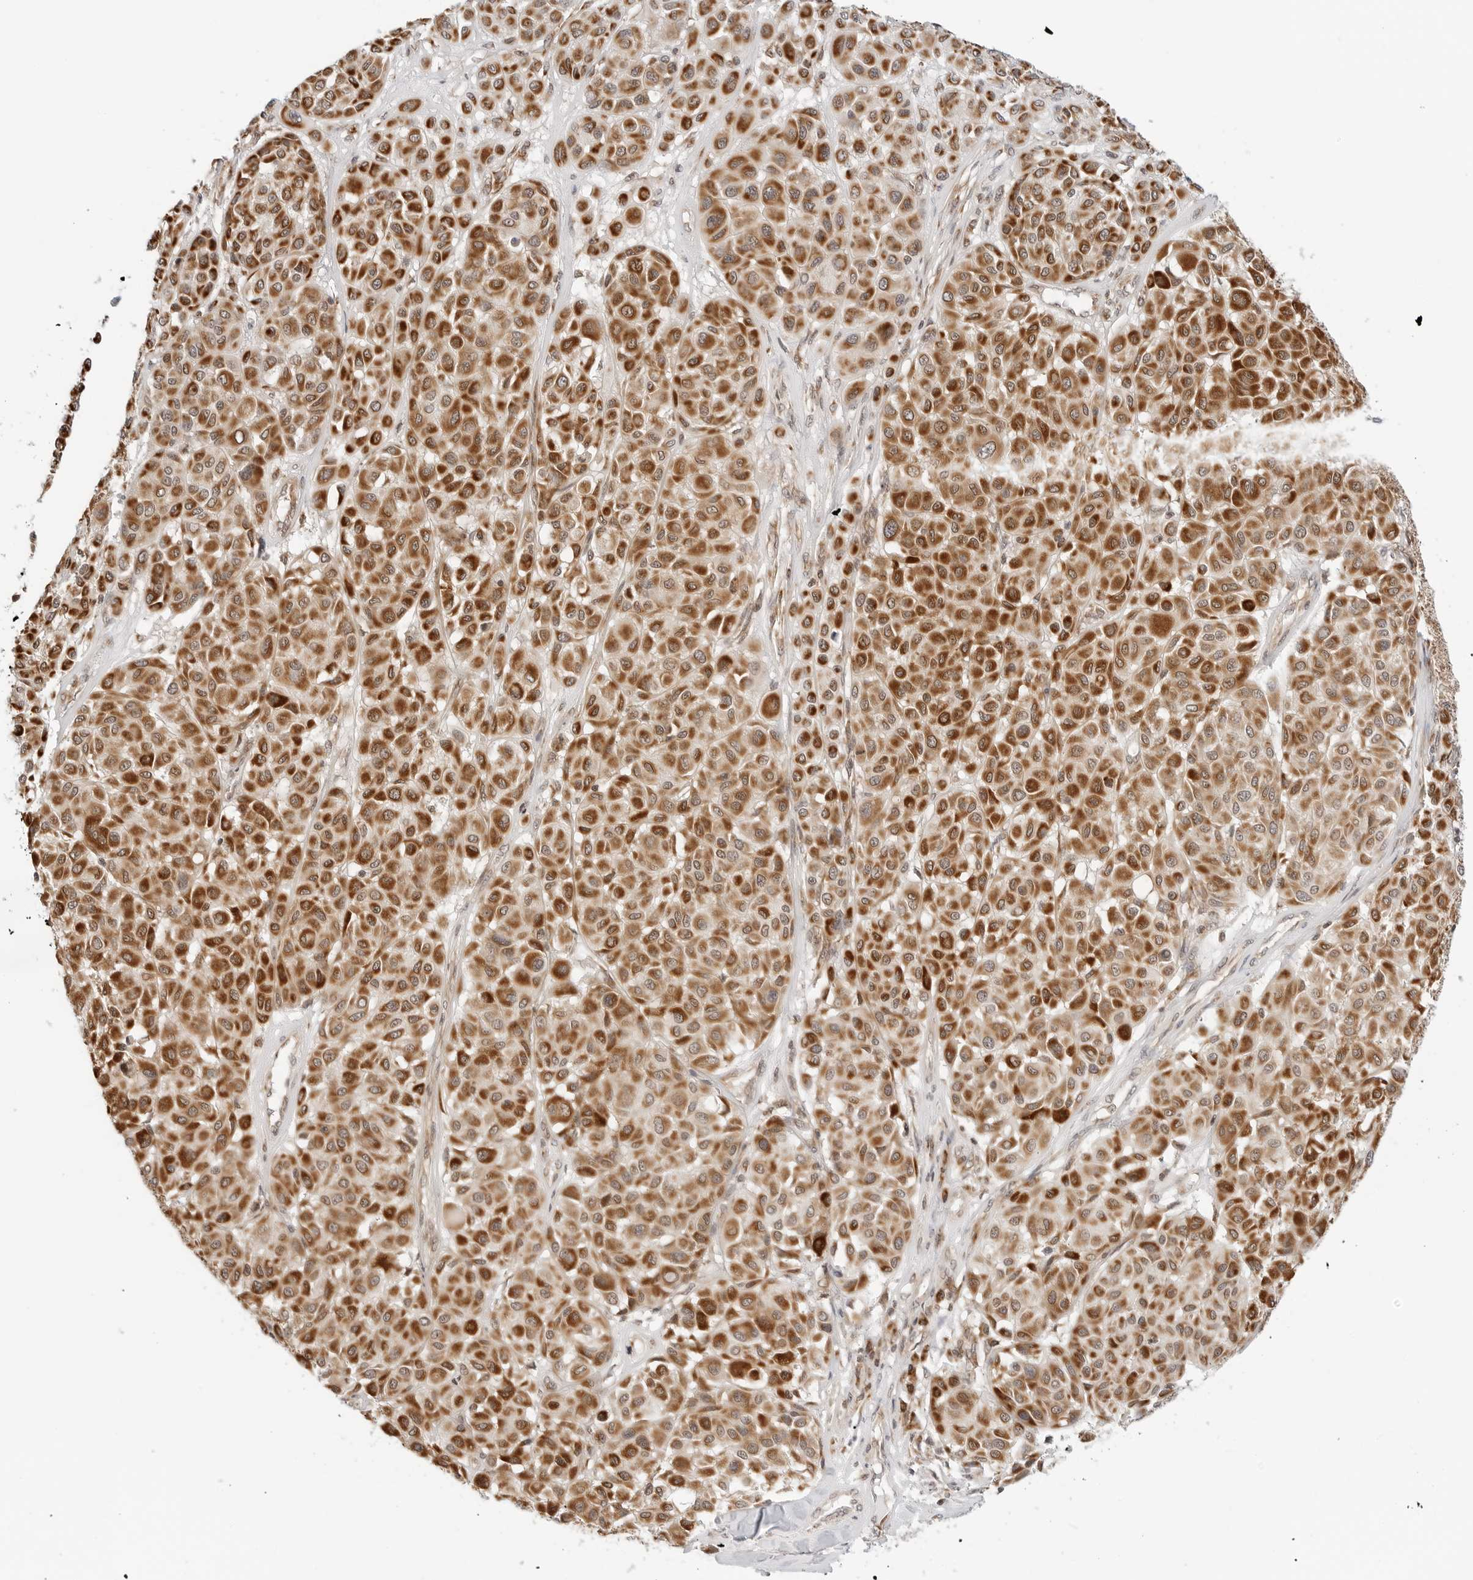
{"staining": {"intensity": "strong", "quantity": ">75%", "location": "cytoplasmic/membranous"}, "tissue": "melanoma", "cell_type": "Tumor cells", "image_type": "cancer", "snomed": [{"axis": "morphology", "description": "Malignant melanoma, Metastatic site"}, {"axis": "topography", "description": "Soft tissue"}], "caption": "About >75% of tumor cells in melanoma exhibit strong cytoplasmic/membranous protein positivity as visualized by brown immunohistochemical staining.", "gene": "POLR3GL", "patient": {"sex": "male", "age": 41}}